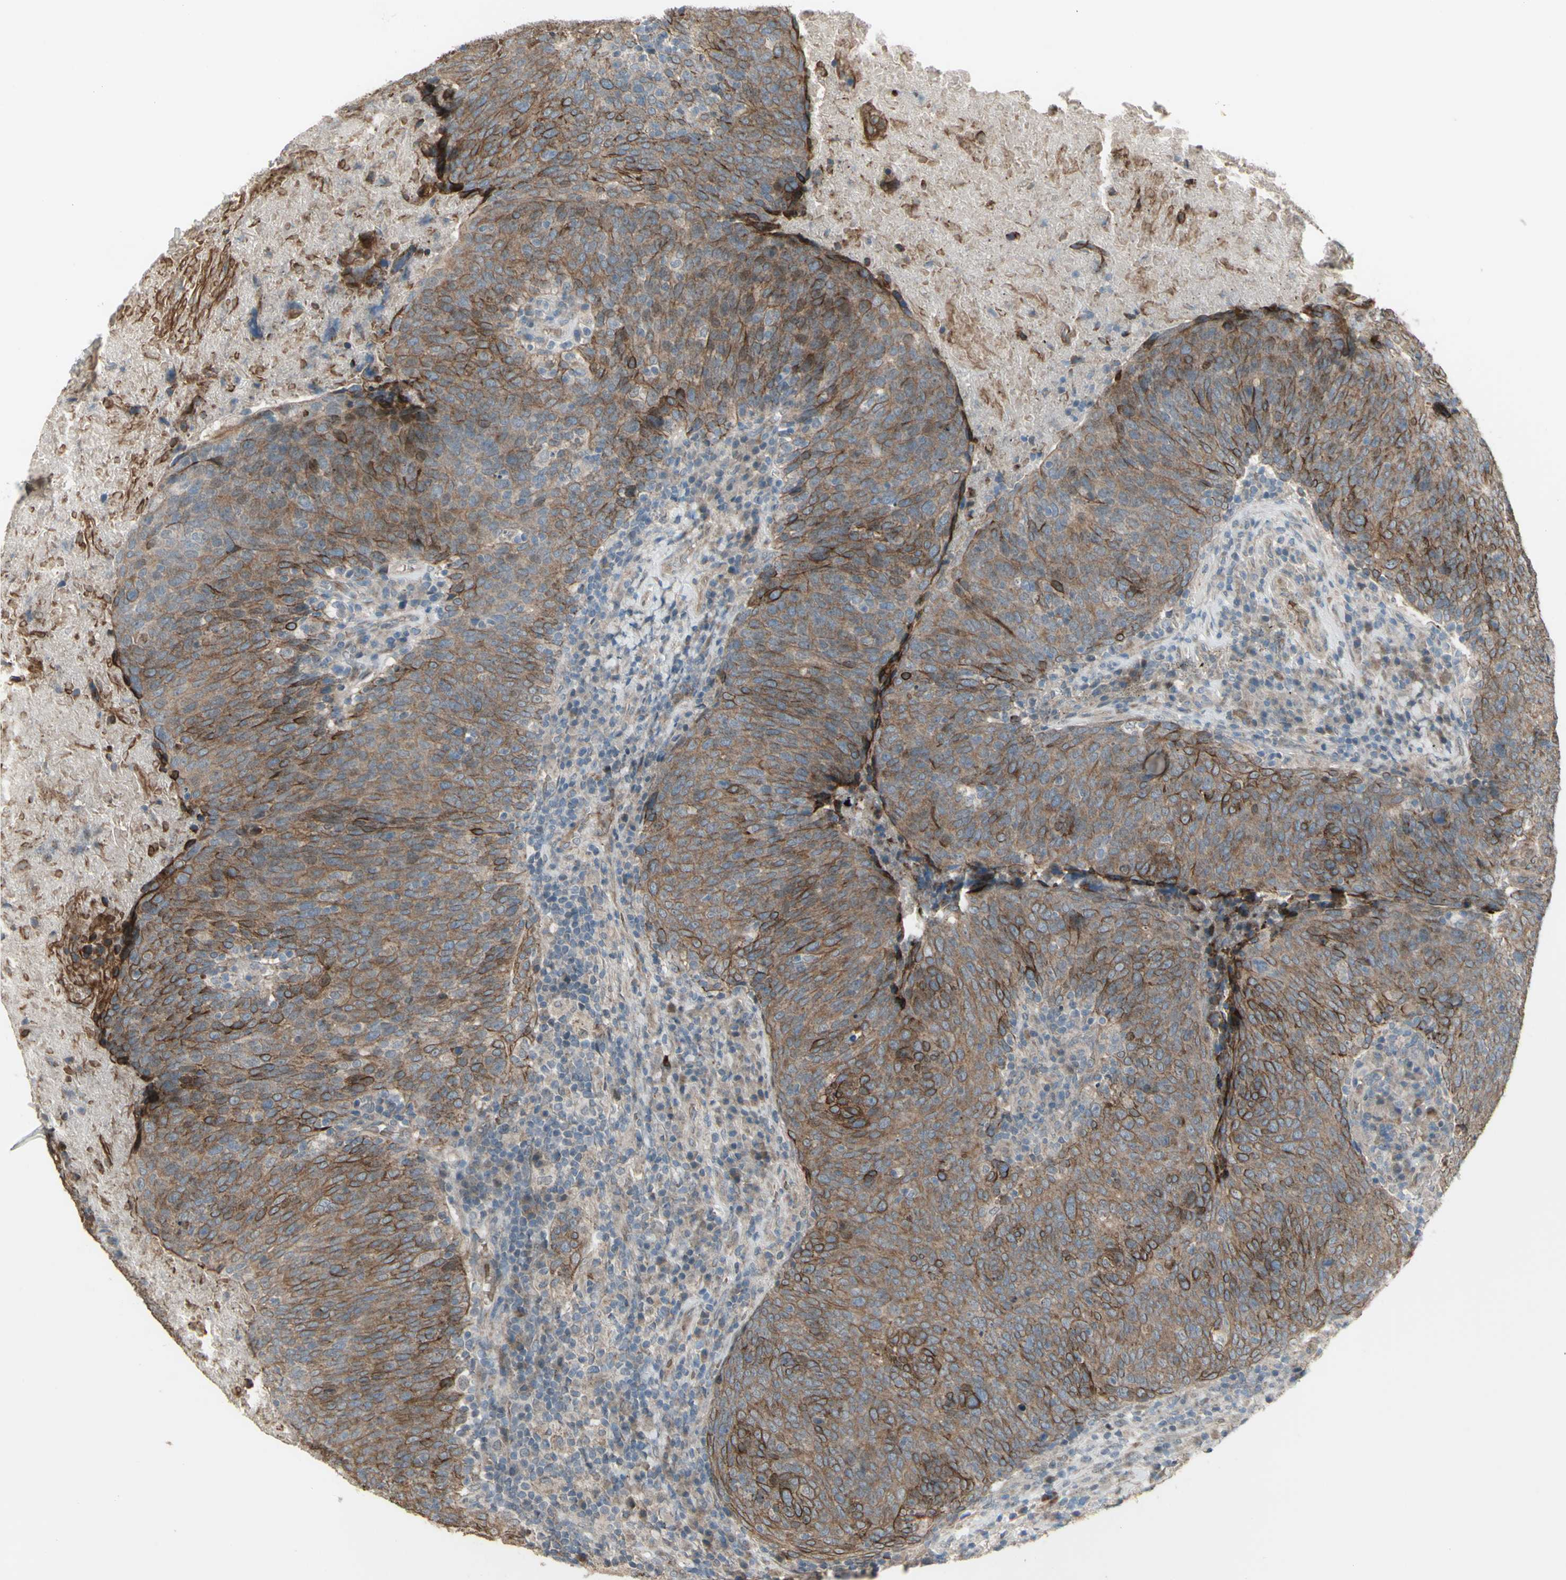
{"staining": {"intensity": "strong", "quantity": ">75%", "location": "cytoplasmic/membranous,nuclear"}, "tissue": "head and neck cancer", "cell_type": "Tumor cells", "image_type": "cancer", "snomed": [{"axis": "morphology", "description": "Squamous cell carcinoma, NOS"}, {"axis": "morphology", "description": "Squamous cell carcinoma, metastatic, NOS"}, {"axis": "topography", "description": "Lymph node"}, {"axis": "topography", "description": "Head-Neck"}], "caption": "Protein analysis of head and neck cancer (metastatic squamous cell carcinoma) tissue reveals strong cytoplasmic/membranous and nuclear positivity in about >75% of tumor cells.", "gene": "GRAMD1B", "patient": {"sex": "male", "age": 62}}